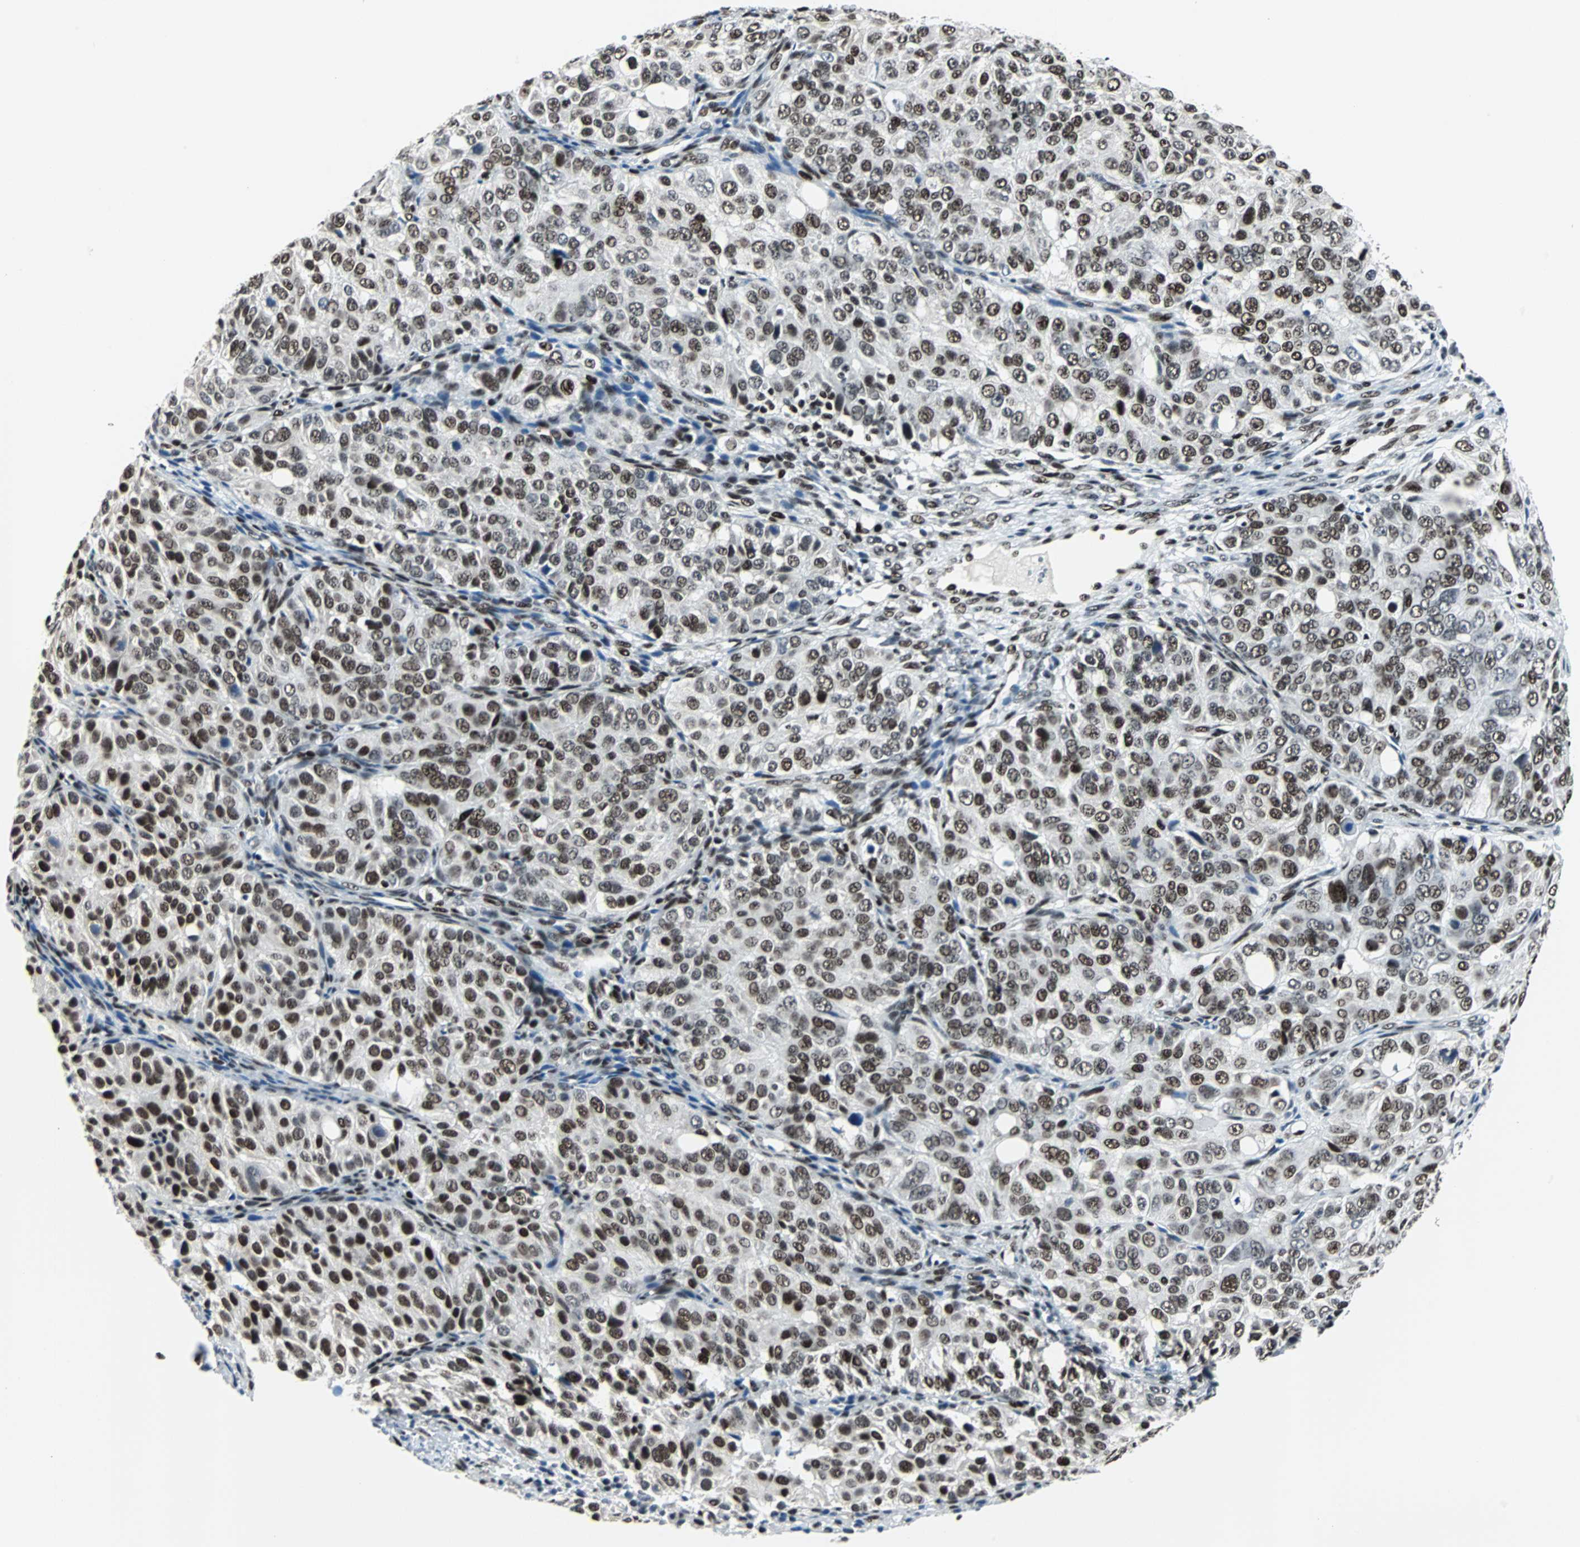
{"staining": {"intensity": "strong", "quantity": ">75%", "location": "nuclear"}, "tissue": "ovarian cancer", "cell_type": "Tumor cells", "image_type": "cancer", "snomed": [{"axis": "morphology", "description": "Carcinoma, endometroid"}, {"axis": "topography", "description": "Ovary"}], "caption": "Strong nuclear protein expression is seen in about >75% of tumor cells in ovarian cancer.", "gene": "MEF2D", "patient": {"sex": "female", "age": 51}}